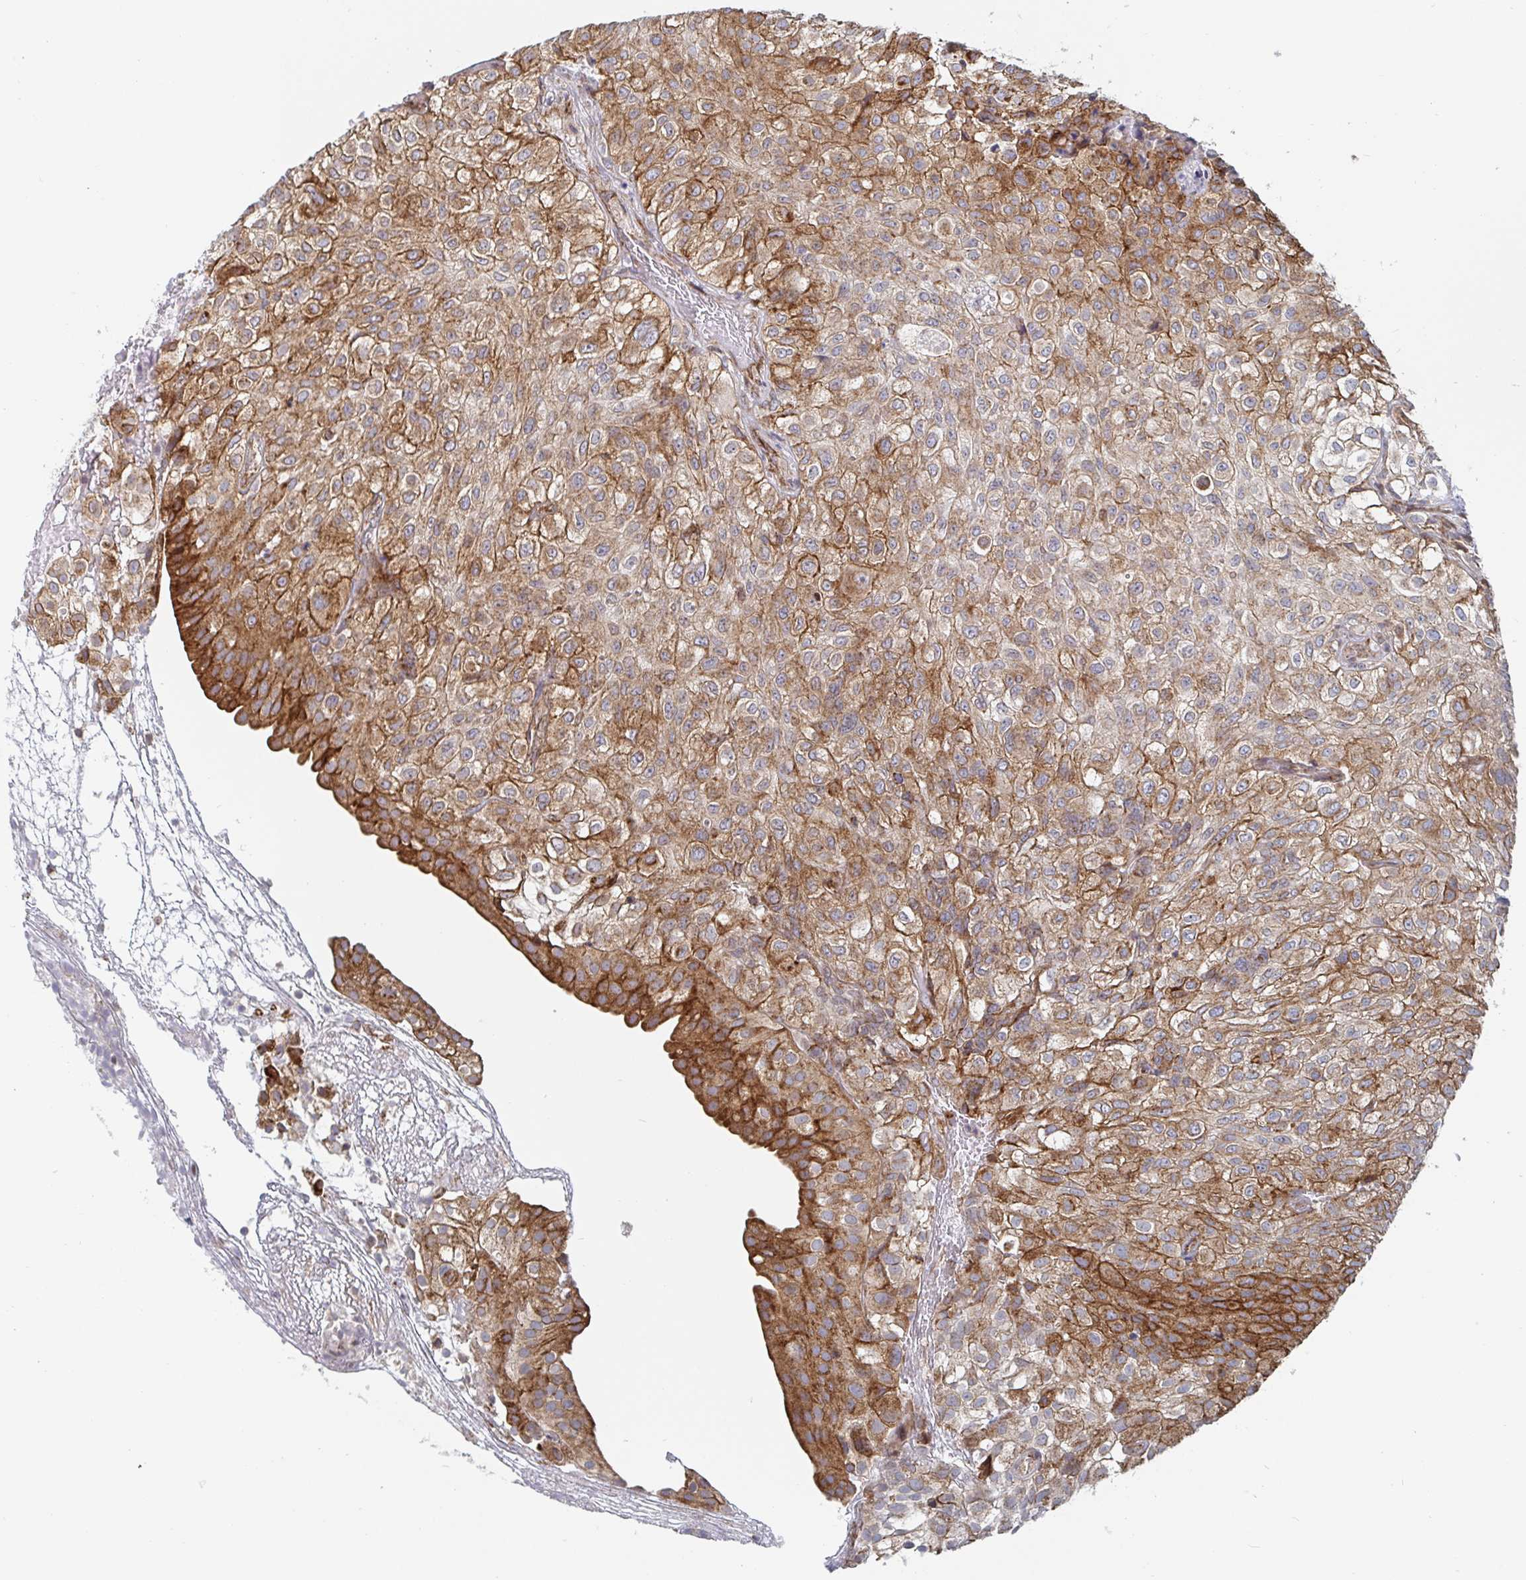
{"staining": {"intensity": "moderate", "quantity": ">75%", "location": "cytoplasmic/membranous"}, "tissue": "urothelial cancer", "cell_type": "Tumor cells", "image_type": "cancer", "snomed": [{"axis": "morphology", "description": "Urothelial carcinoma, High grade"}, {"axis": "topography", "description": "Urinary bladder"}], "caption": "Immunohistochemistry micrograph of neoplastic tissue: urothelial cancer stained using IHC shows medium levels of moderate protein expression localized specifically in the cytoplasmic/membranous of tumor cells, appearing as a cytoplasmic/membranous brown color.", "gene": "STARD8", "patient": {"sex": "male", "age": 56}}